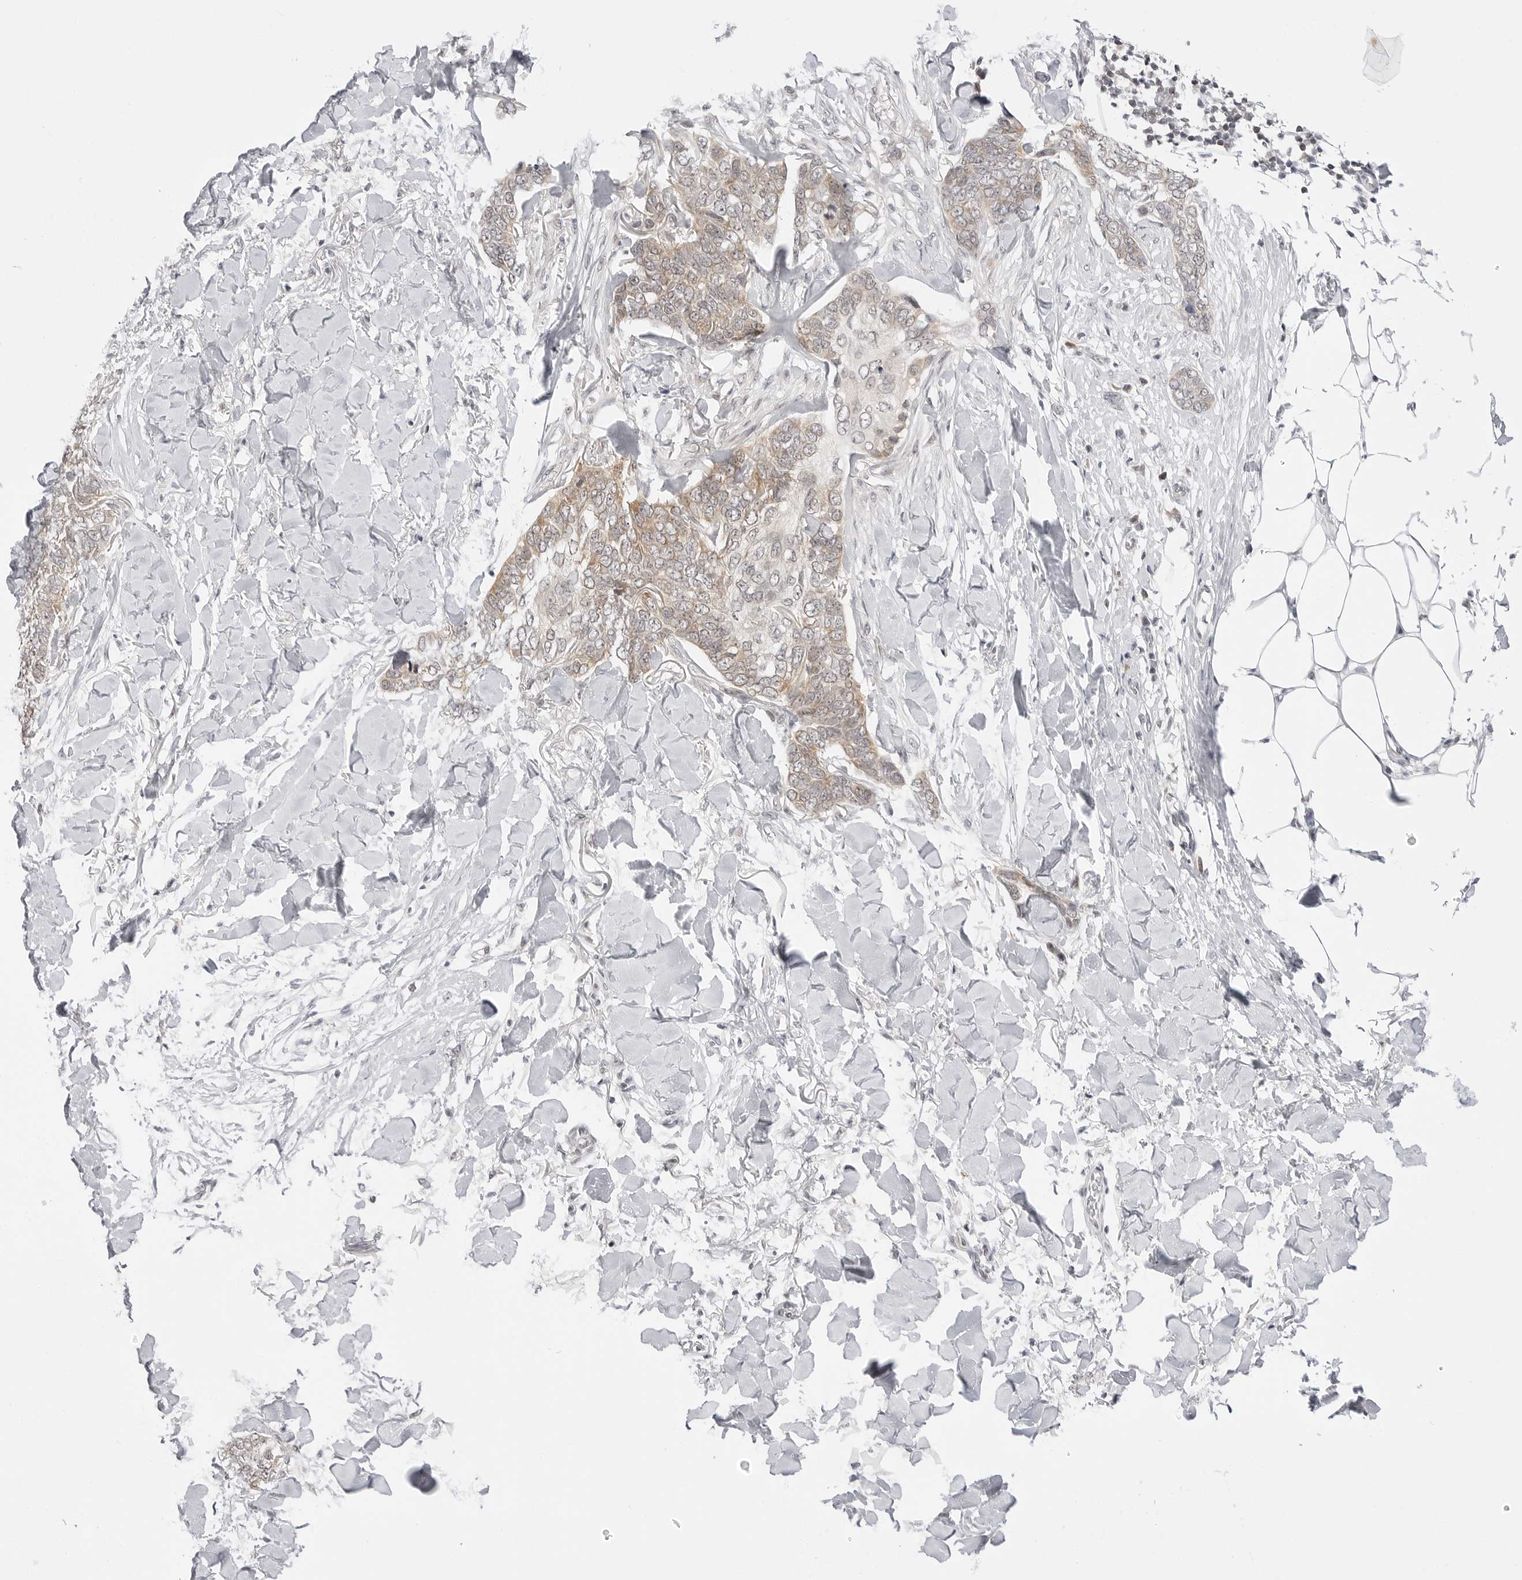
{"staining": {"intensity": "weak", "quantity": "<25%", "location": "cytoplasmic/membranous"}, "tissue": "skin cancer", "cell_type": "Tumor cells", "image_type": "cancer", "snomed": [{"axis": "morphology", "description": "Normal tissue, NOS"}, {"axis": "morphology", "description": "Basal cell carcinoma"}, {"axis": "topography", "description": "Skin"}], "caption": "This micrograph is of skin cancer stained with immunohistochemistry (IHC) to label a protein in brown with the nuclei are counter-stained blue. There is no expression in tumor cells. (Brightfield microscopy of DAB immunohistochemistry (IHC) at high magnification).", "gene": "PPP2R5C", "patient": {"sex": "male", "age": 77}}